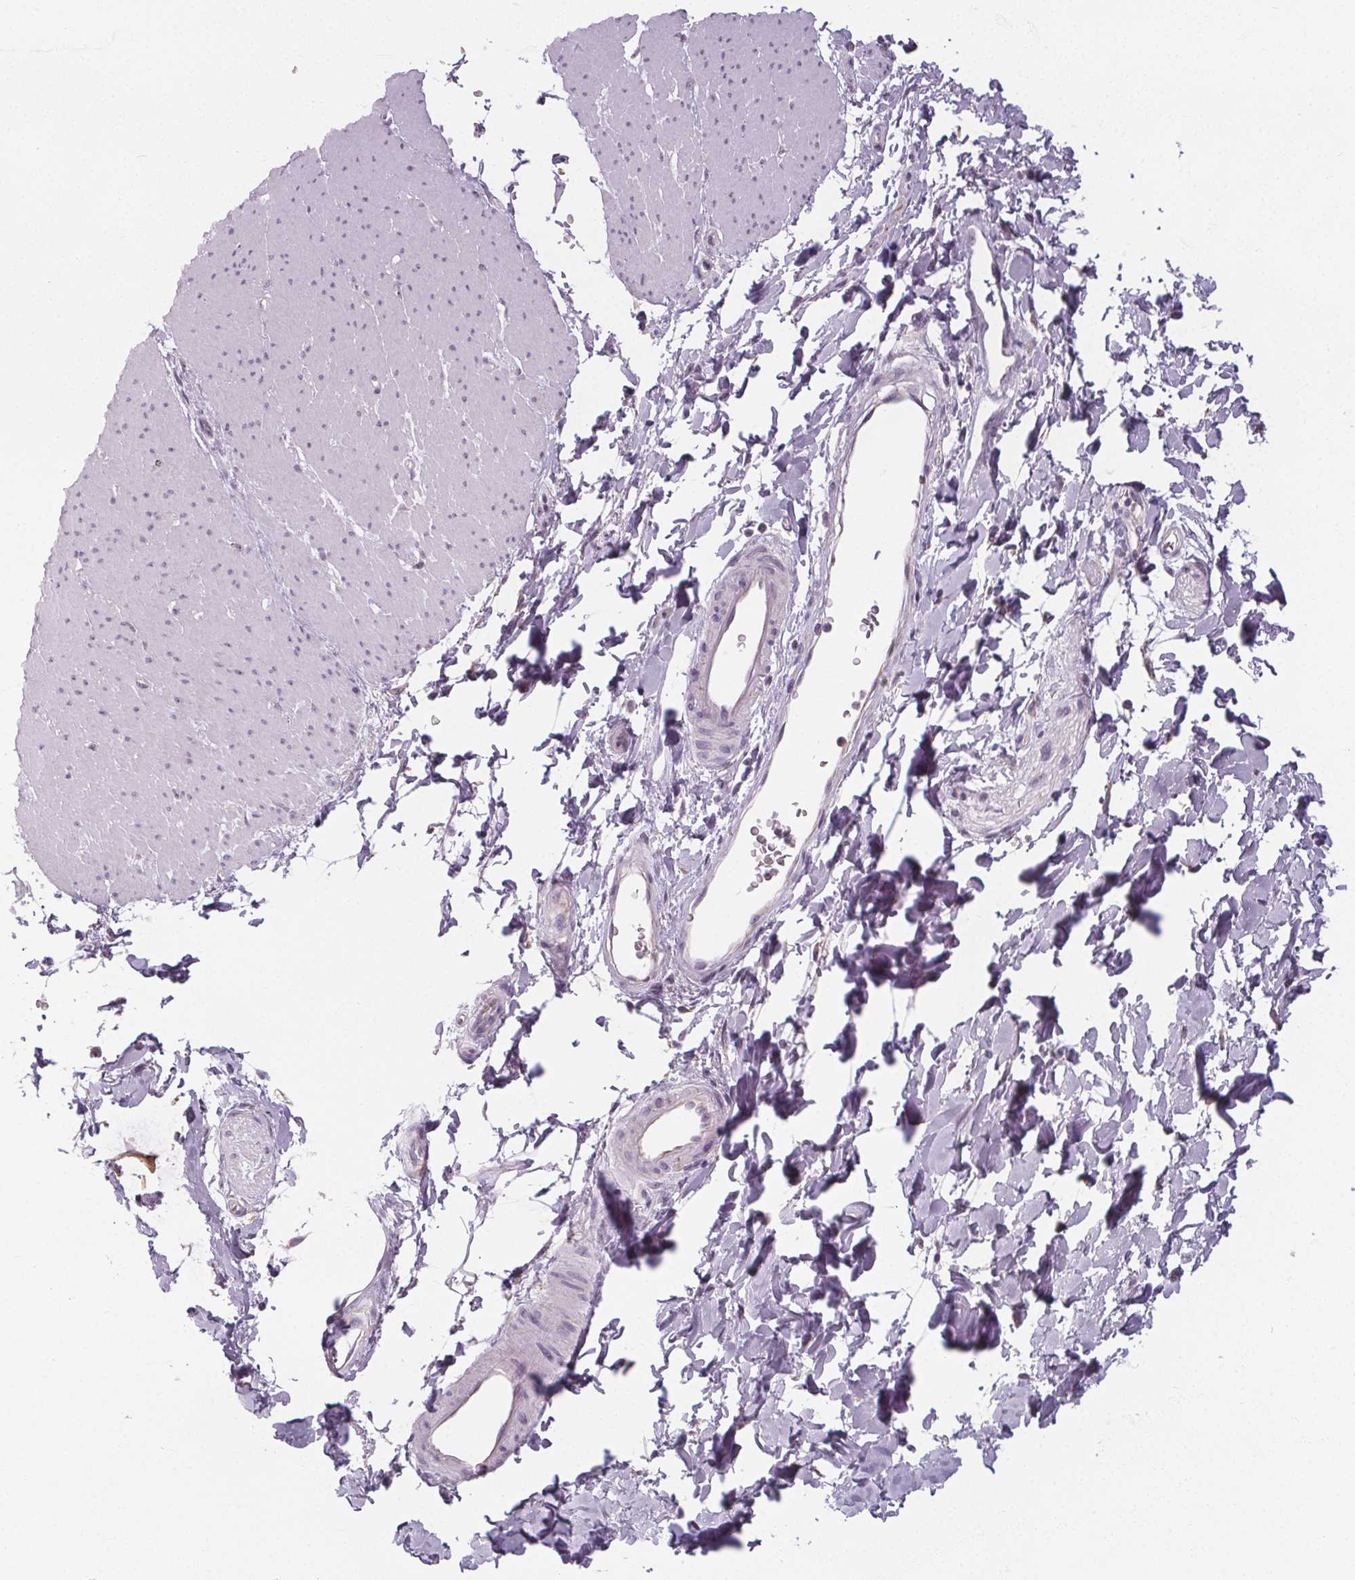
{"staining": {"intensity": "negative", "quantity": "none", "location": "none"}, "tissue": "smooth muscle", "cell_type": "Smooth muscle cells", "image_type": "normal", "snomed": [{"axis": "morphology", "description": "Normal tissue, NOS"}, {"axis": "topography", "description": "Smooth muscle"}, {"axis": "topography", "description": "Rectum"}], "caption": "High magnification brightfield microscopy of benign smooth muscle stained with DAB (3,3'-diaminobenzidine) (brown) and counterstained with hematoxylin (blue): smooth muscle cells show no significant expression.", "gene": "NOLC1", "patient": {"sex": "male", "age": 53}}